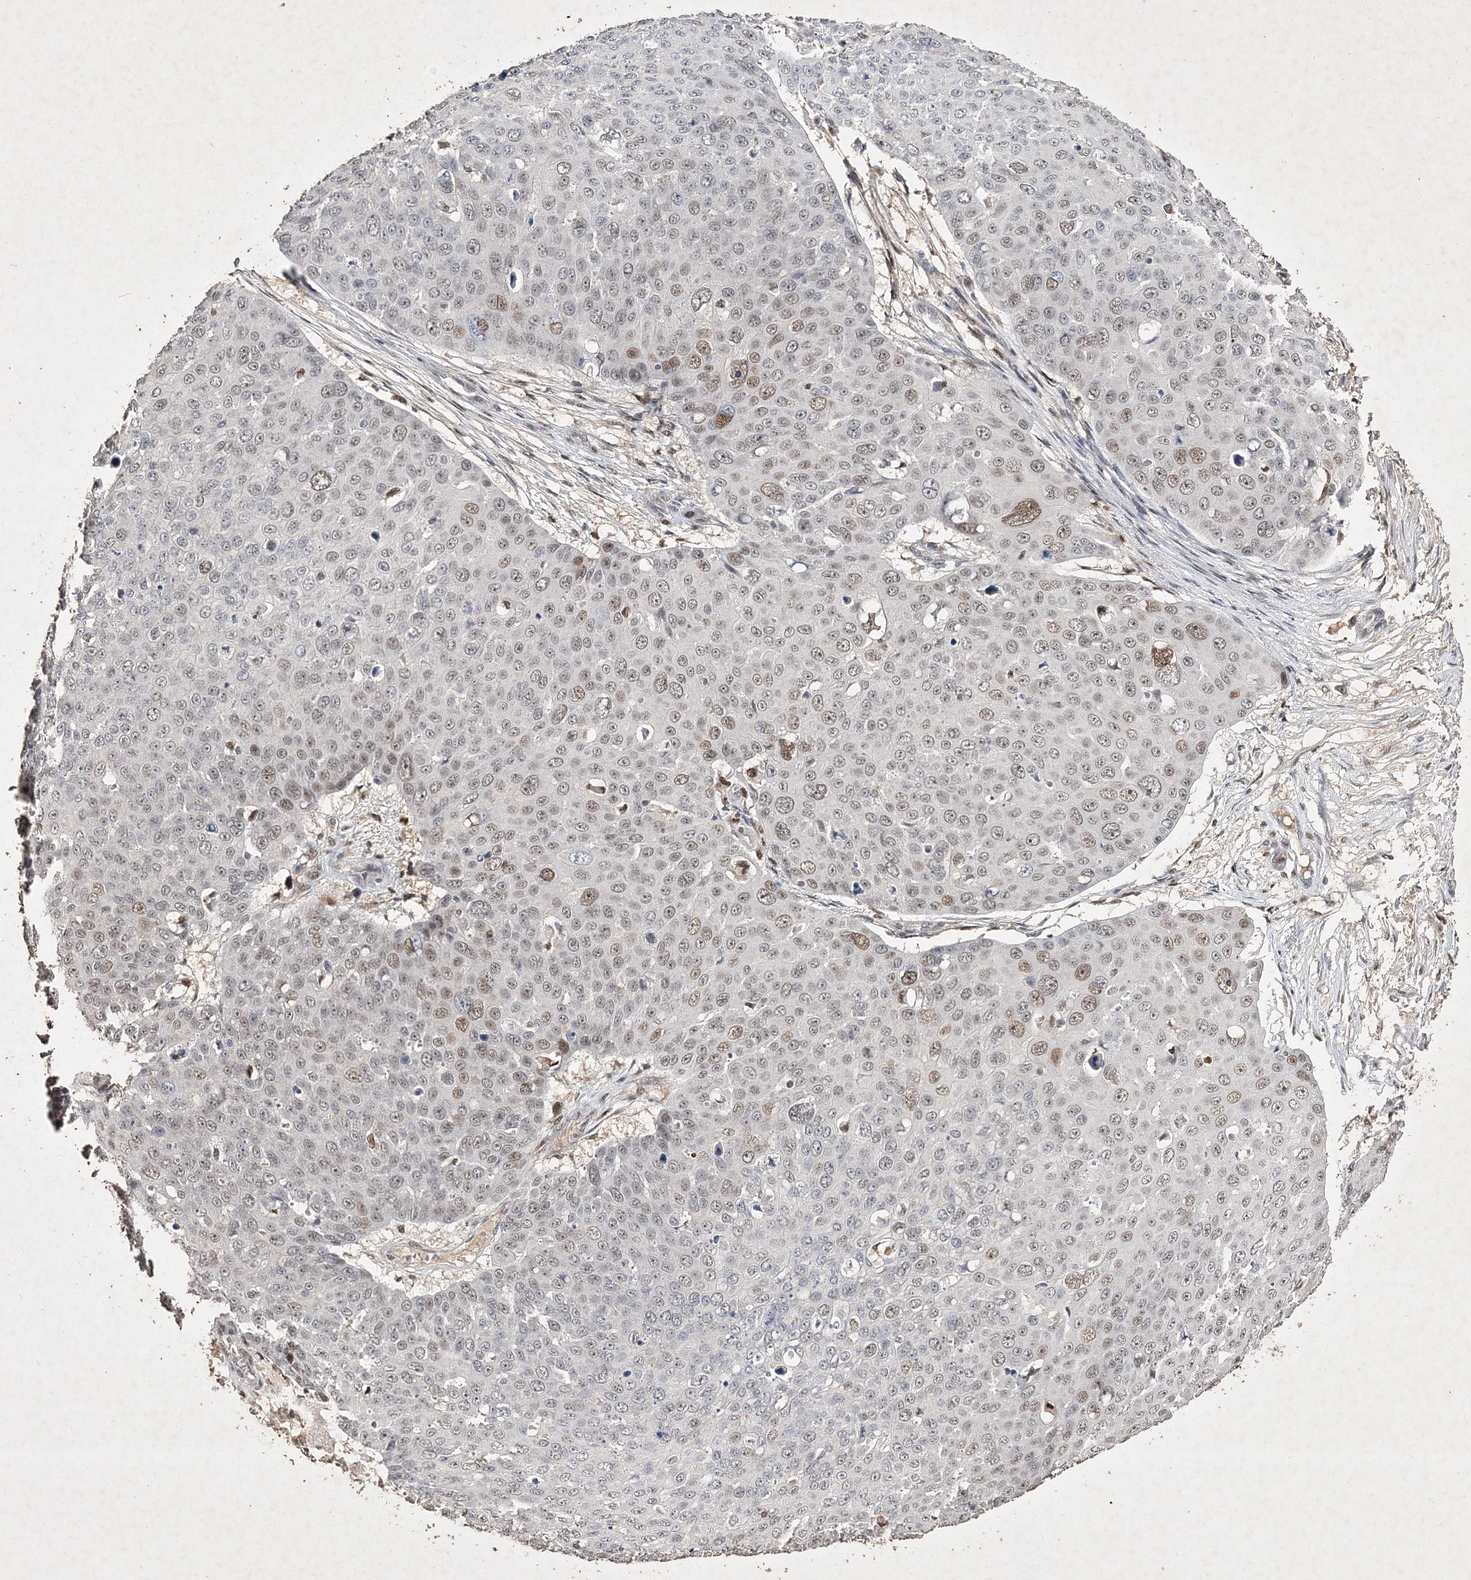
{"staining": {"intensity": "moderate", "quantity": "<25%", "location": "nuclear"}, "tissue": "skin cancer", "cell_type": "Tumor cells", "image_type": "cancer", "snomed": [{"axis": "morphology", "description": "Squamous cell carcinoma, NOS"}, {"axis": "topography", "description": "Skin"}], "caption": "DAB immunohistochemical staining of human squamous cell carcinoma (skin) exhibits moderate nuclear protein expression in about <25% of tumor cells.", "gene": "C3orf38", "patient": {"sex": "male", "age": 71}}